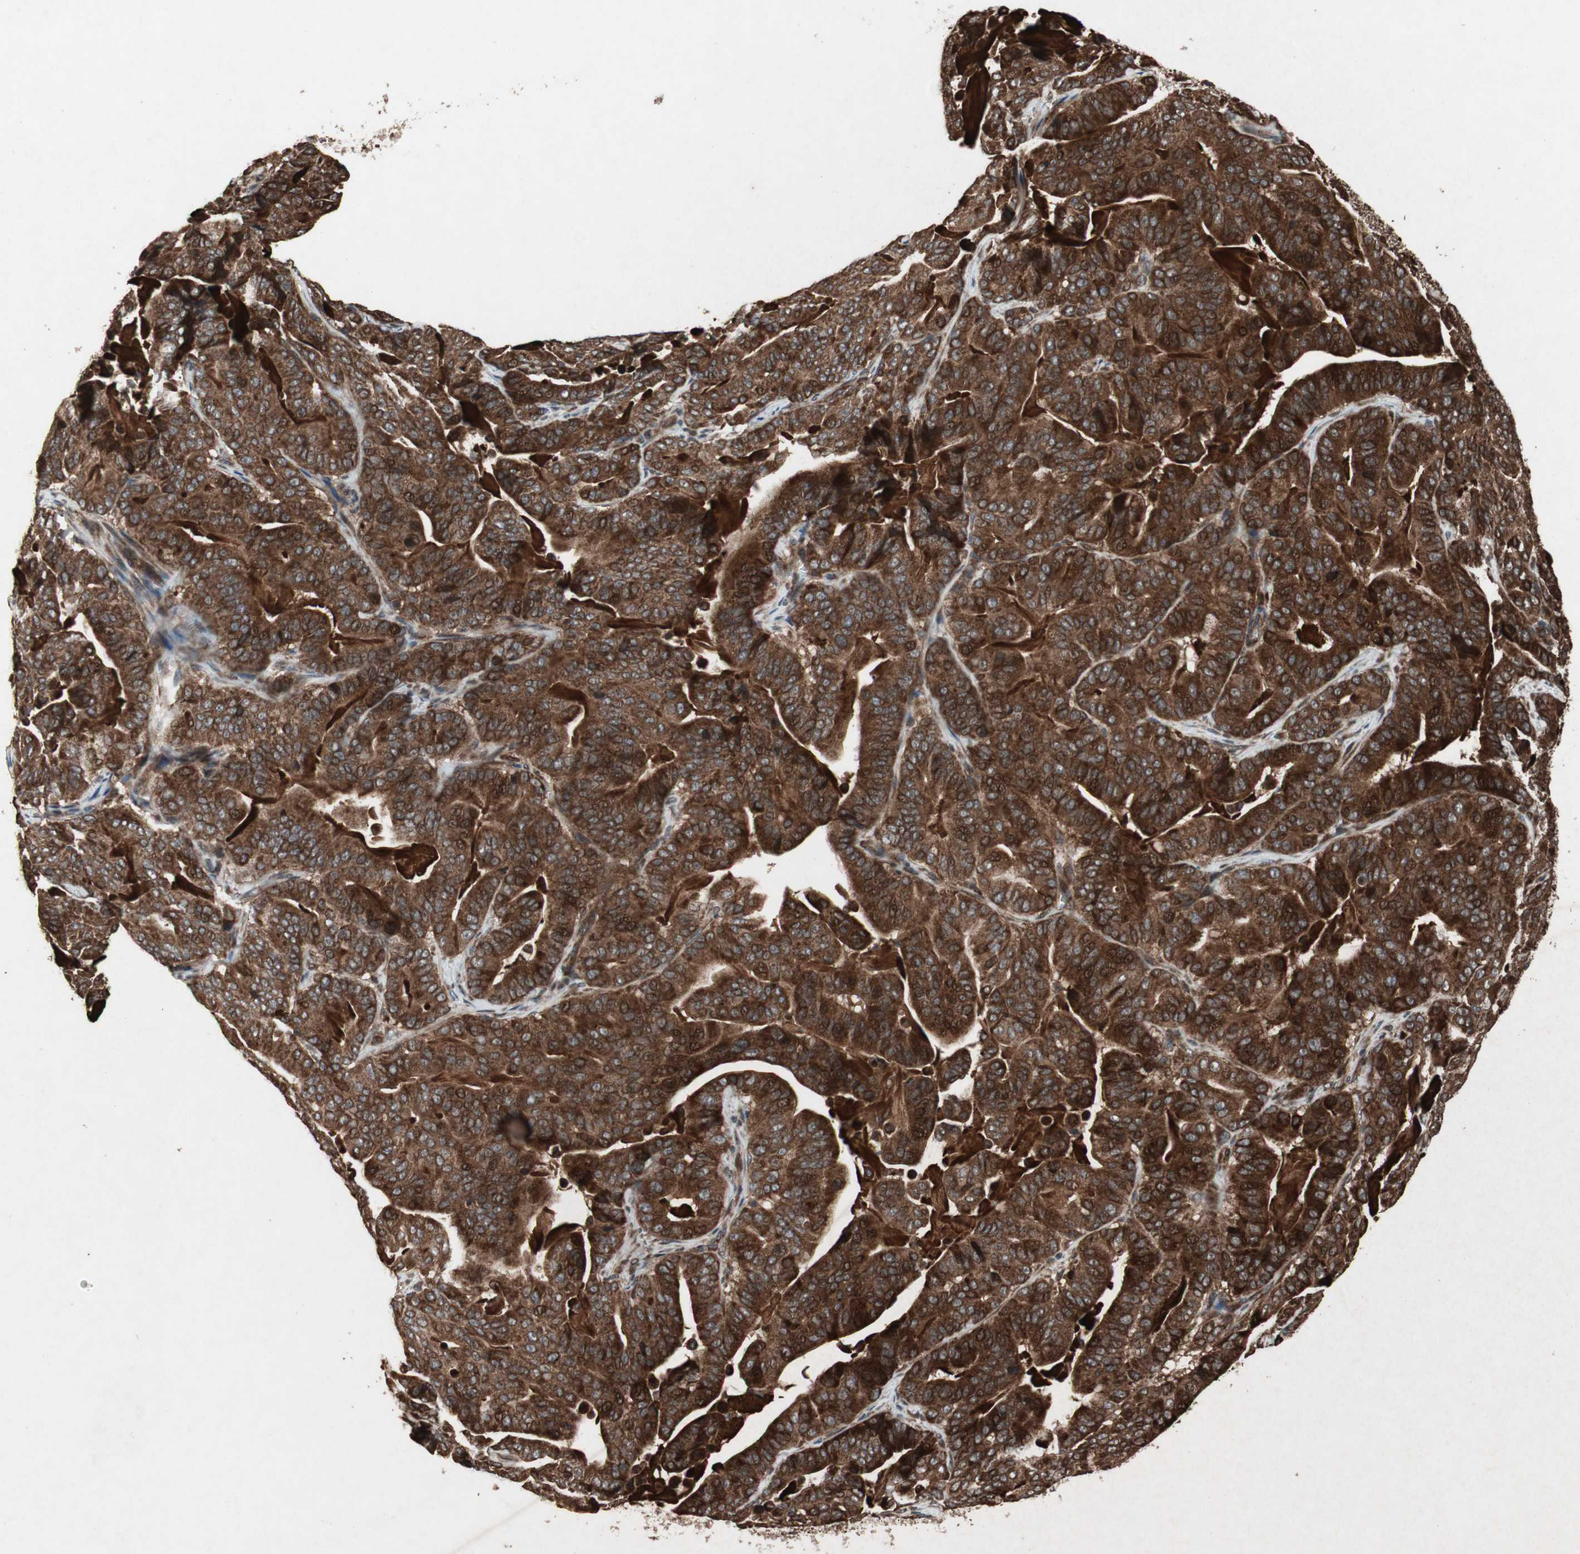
{"staining": {"intensity": "strong", "quantity": ">75%", "location": "cytoplasmic/membranous"}, "tissue": "pancreatic cancer", "cell_type": "Tumor cells", "image_type": "cancer", "snomed": [{"axis": "morphology", "description": "Adenocarcinoma, NOS"}, {"axis": "topography", "description": "Pancreas"}], "caption": "Adenocarcinoma (pancreatic) stained with immunohistochemistry exhibits strong cytoplasmic/membranous positivity in about >75% of tumor cells. (IHC, brightfield microscopy, high magnification).", "gene": "RAB1A", "patient": {"sex": "male", "age": 63}}